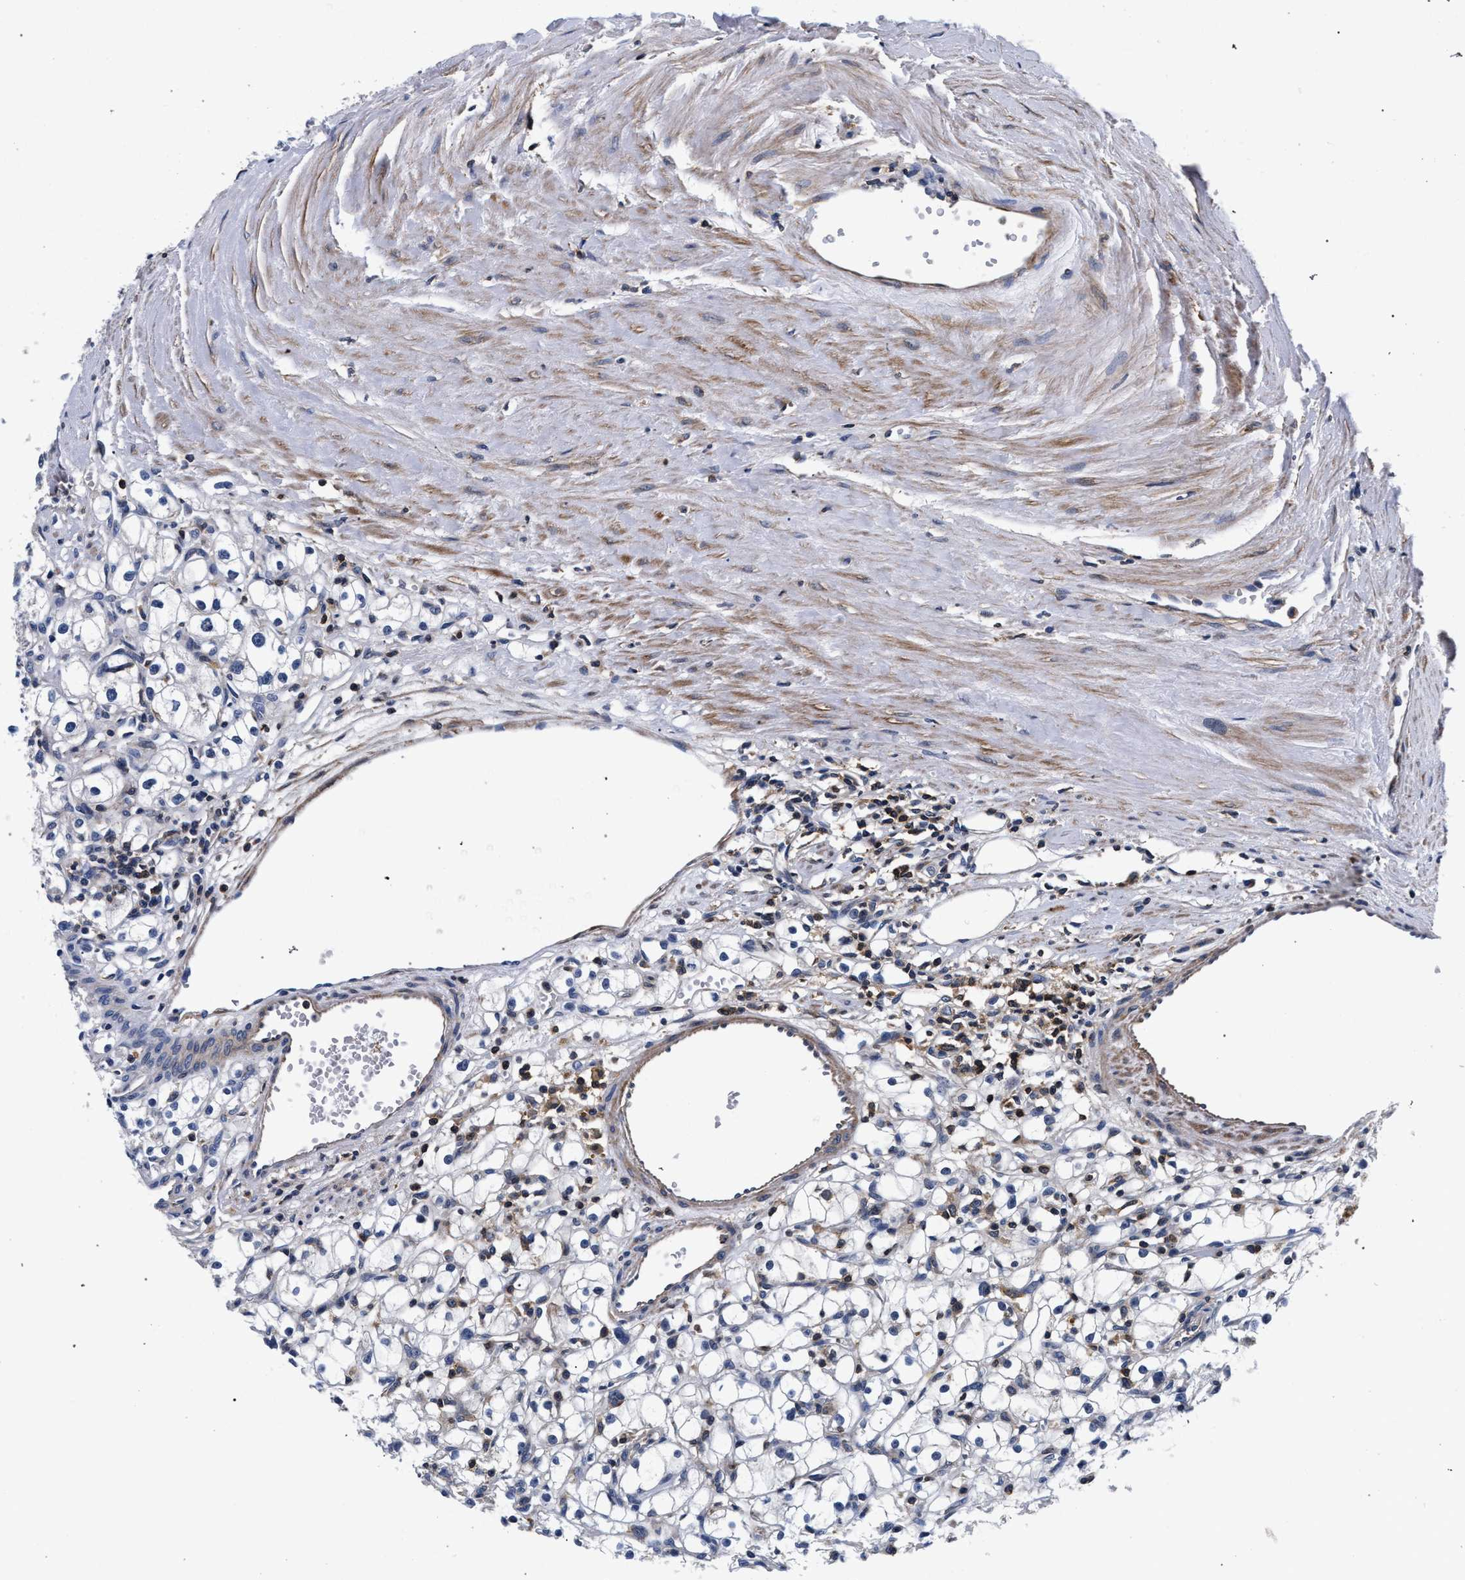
{"staining": {"intensity": "negative", "quantity": "none", "location": "none"}, "tissue": "renal cancer", "cell_type": "Tumor cells", "image_type": "cancer", "snomed": [{"axis": "morphology", "description": "Adenocarcinoma, NOS"}, {"axis": "topography", "description": "Kidney"}], "caption": "High magnification brightfield microscopy of adenocarcinoma (renal) stained with DAB (3,3'-diaminobenzidine) (brown) and counterstained with hematoxylin (blue): tumor cells show no significant staining.", "gene": "LASP1", "patient": {"sex": "male", "age": 56}}